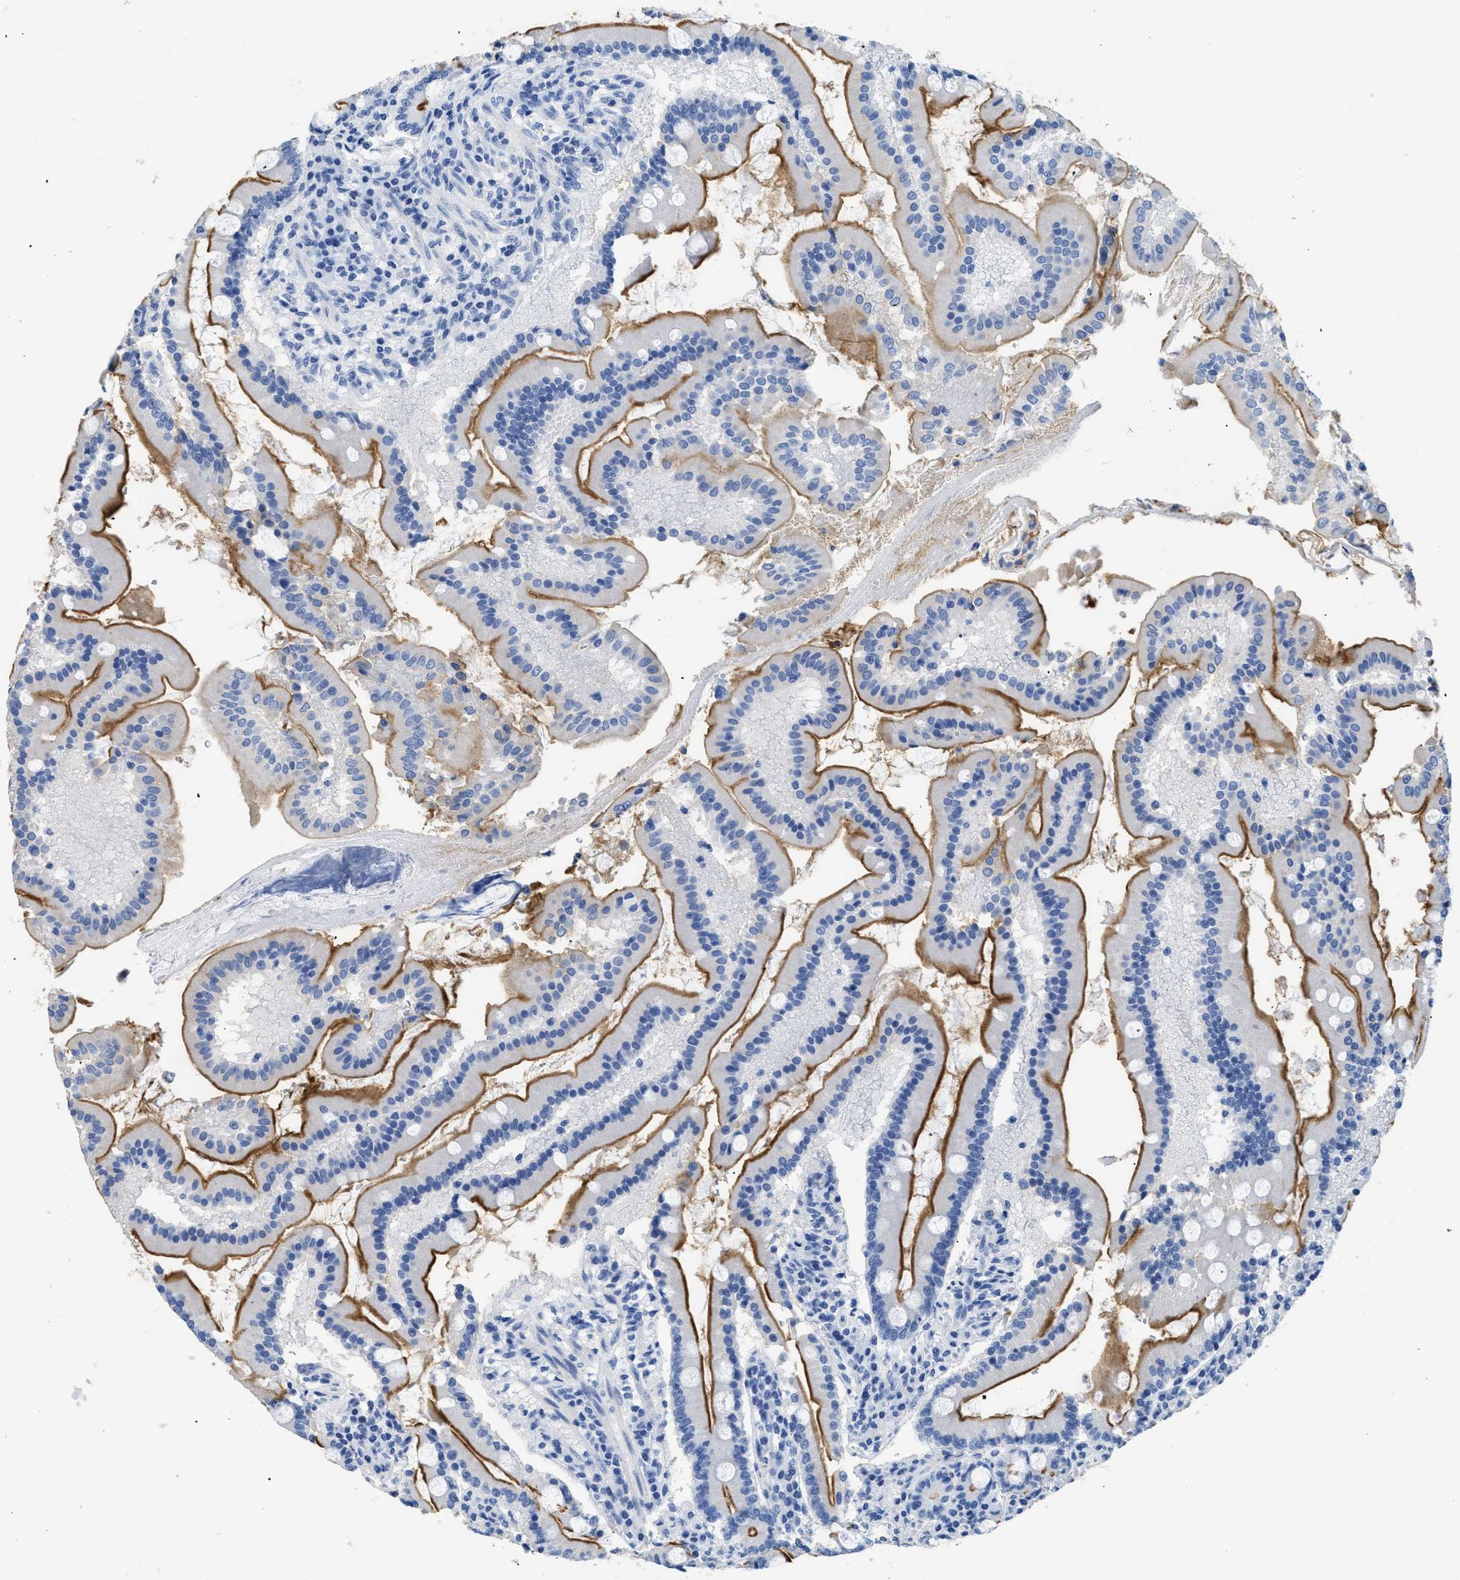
{"staining": {"intensity": "strong", "quantity": "25%-75%", "location": "cytoplasmic/membranous"}, "tissue": "duodenum", "cell_type": "Glandular cells", "image_type": "normal", "snomed": [{"axis": "morphology", "description": "Normal tissue, NOS"}, {"axis": "topography", "description": "Duodenum"}], "caption": "Protein staining of normal duodenum exhibits strong cytoplasmic/membranous expression in about 25%-75% of glandular cells.", "gene": "DLC1", "patient": {"sex": "male", "age": 50}}